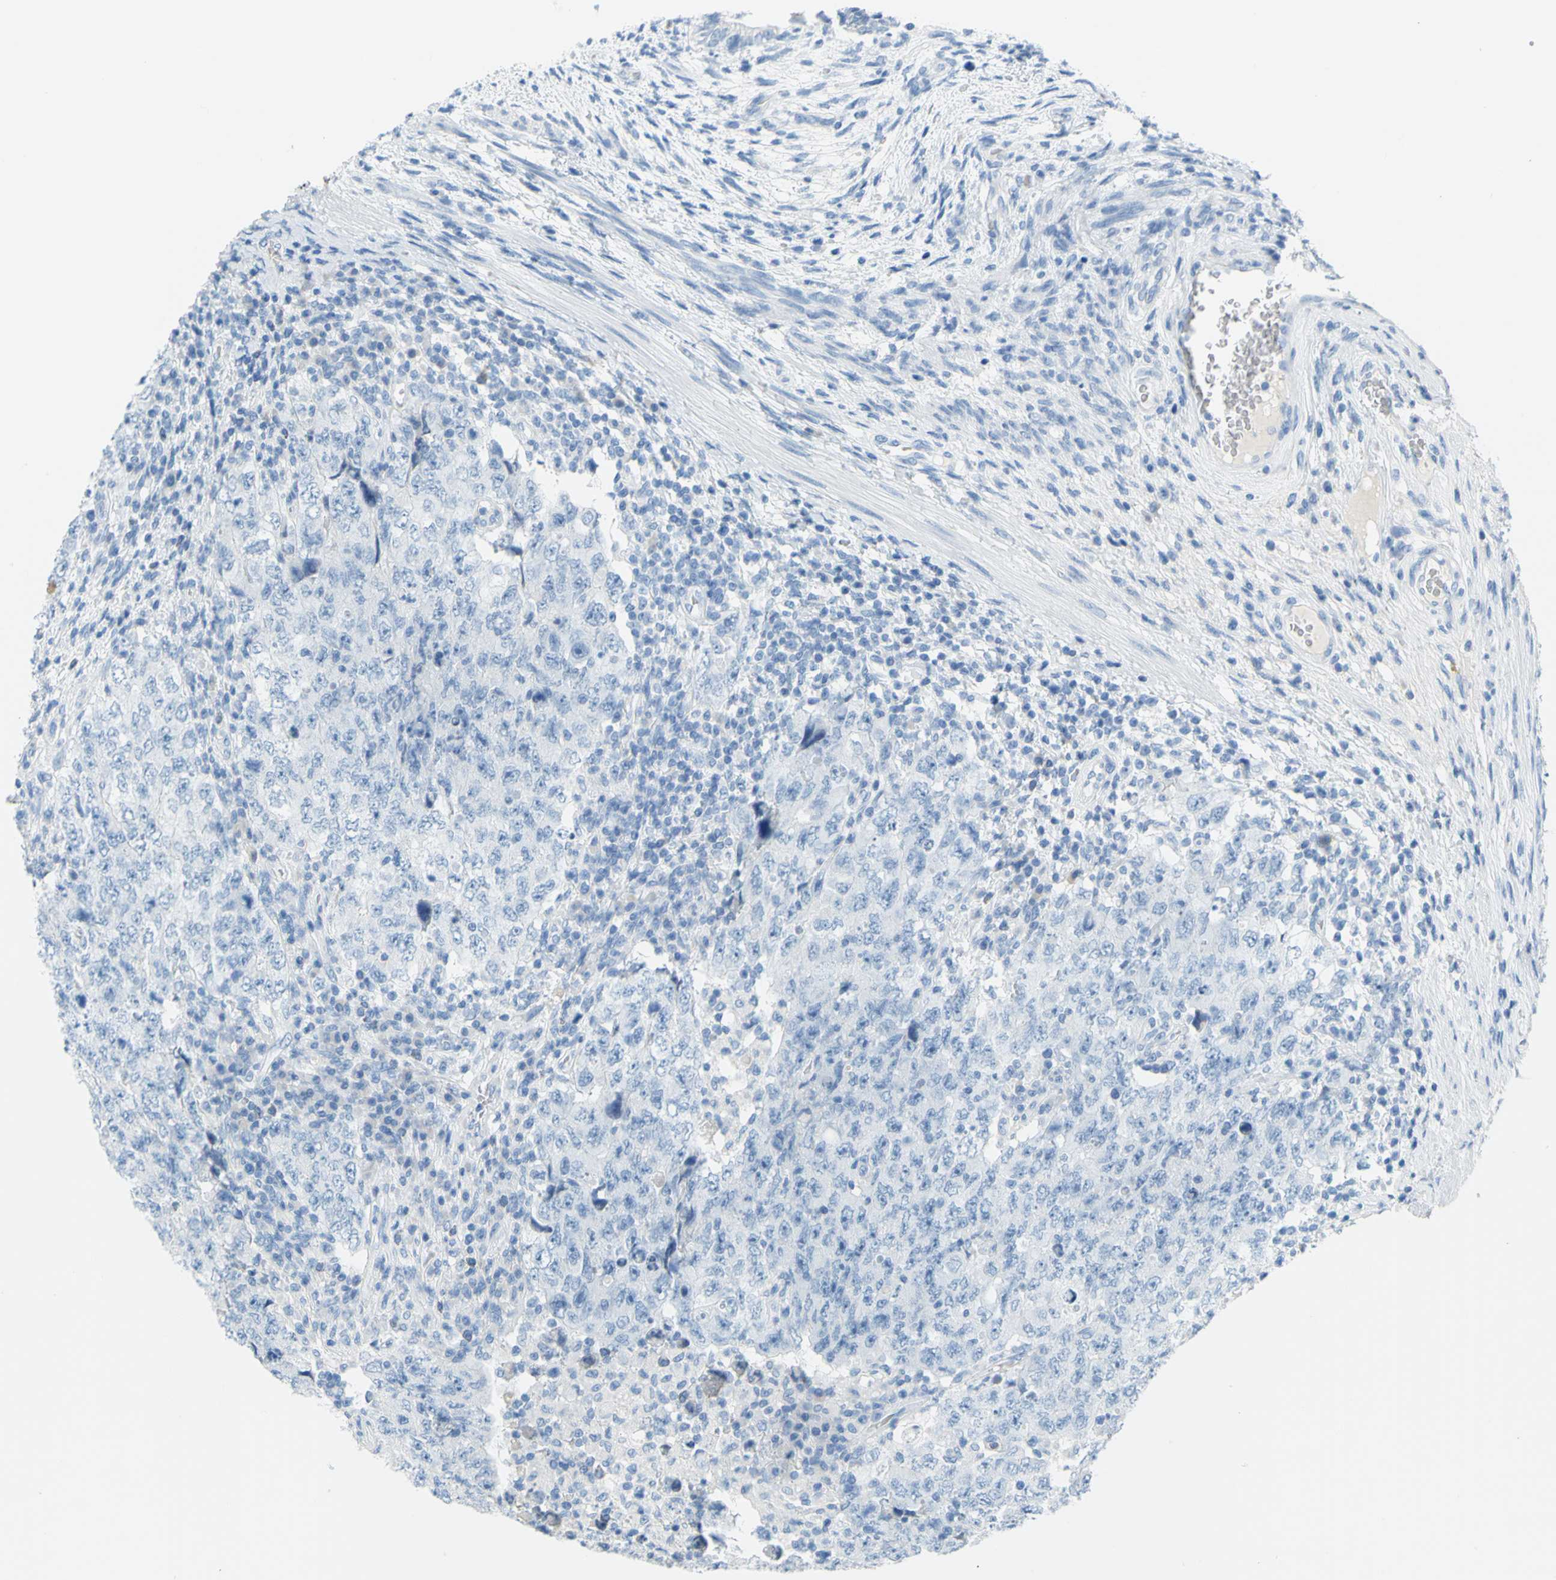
{"staining": {"intensity": "negative", "quantity": "none", "location": "none"}, "tissue": "testis cancer", "cell_type": "Tumor cells", "image_type": "cancer", "snomed": [{"axis": "morphology", "description": "Carcinoma, Embryonal, NOS"}, {"axis": "topography", "description": "Testis"}], "caption": "There is no significant positivity in tumor cells of testis embryonal carcinoma. Nuclei are stained in blue.", "gene": "DCT", "patient": {"sex": "male", "age": 26}}